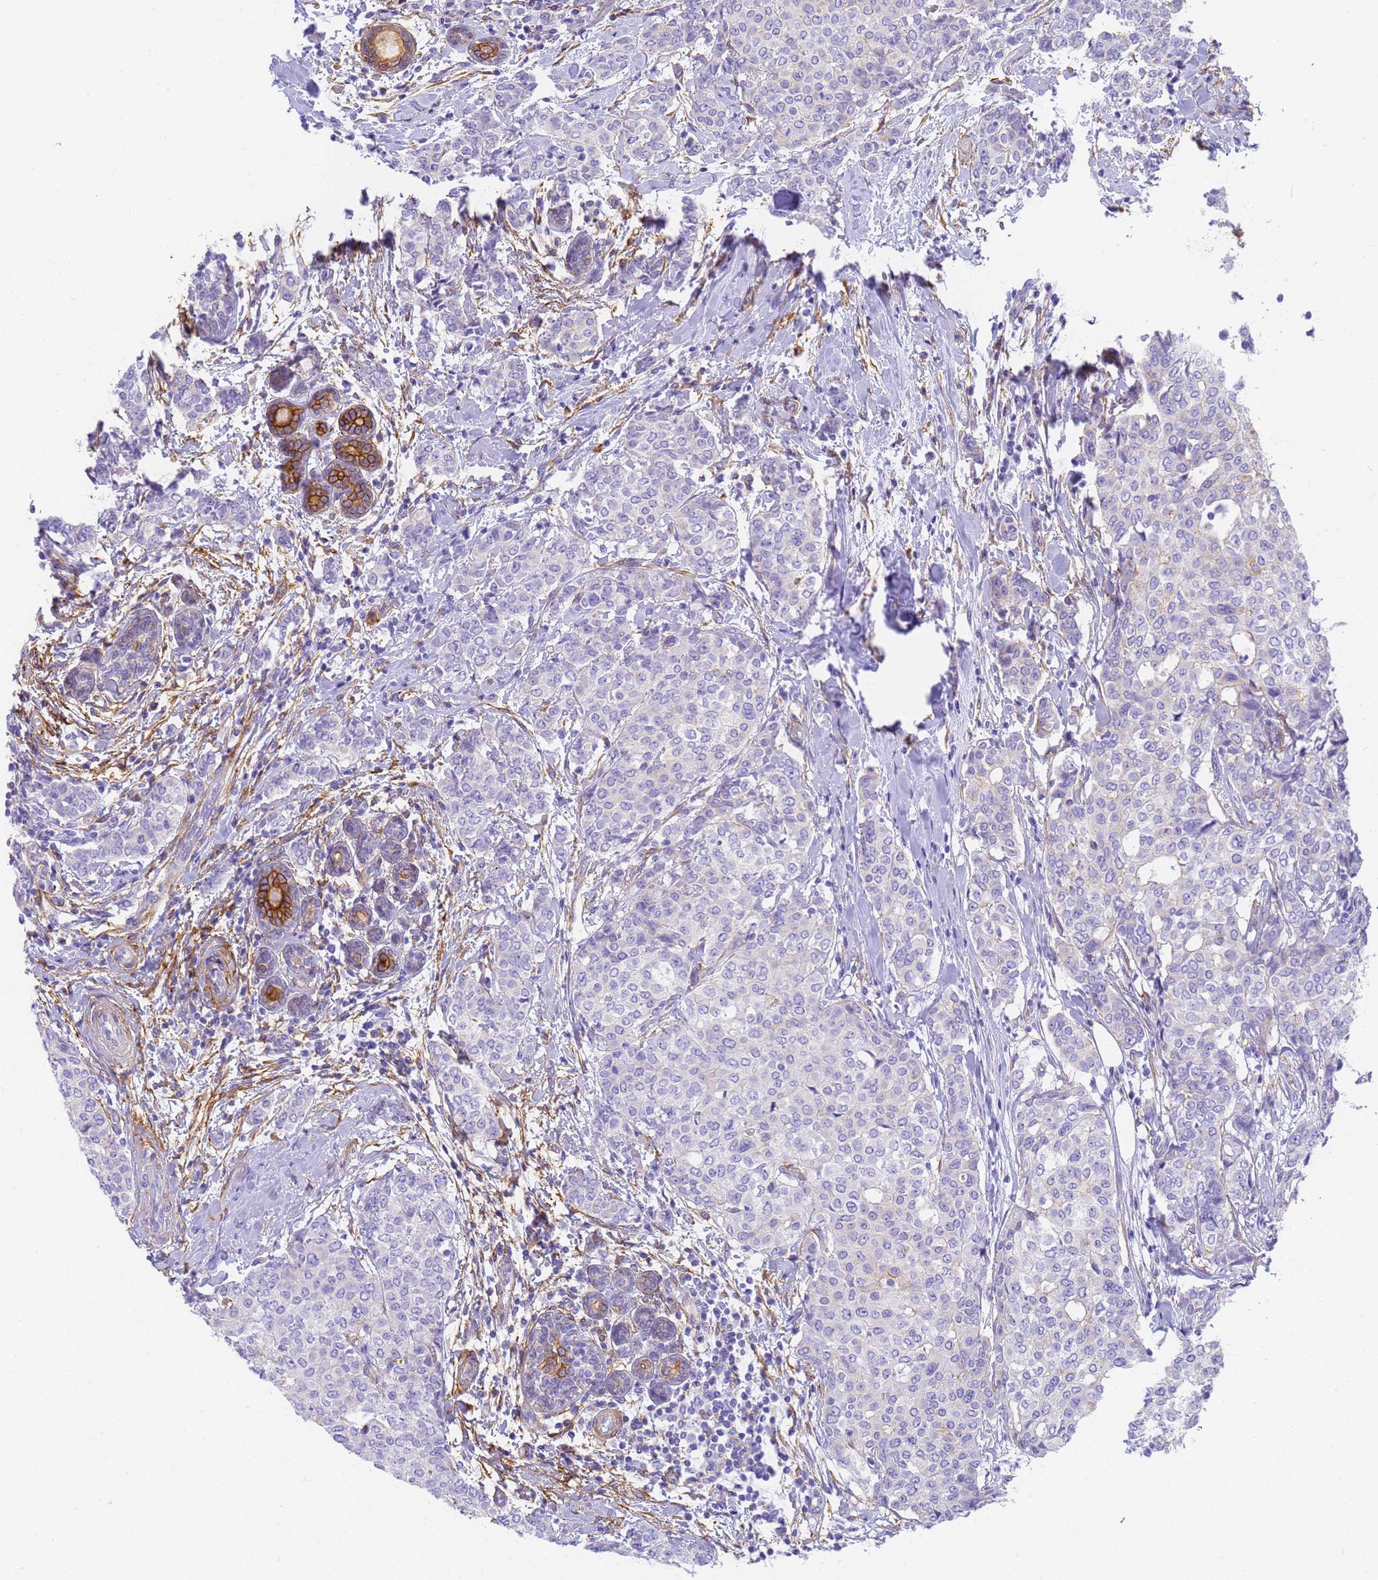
{"staining": {"intensity": "negative", "quantity": "none", "location": "none"}, "tissue": "breast cancer", "cell_type": "Tumor cells", "image_type": "cancer", "snomed": [{"axis": "morphology", "description": "Lobular carcinoma"}, {"axis": "topography", "description": "Breast"}], "caption": "Lobular carcinoma (breast) stained for a protein using immunohistochemistry reveals no positivity tumor cells.", "gene": "MVB12A", "patient": {"sex": "female", "age": 51}}